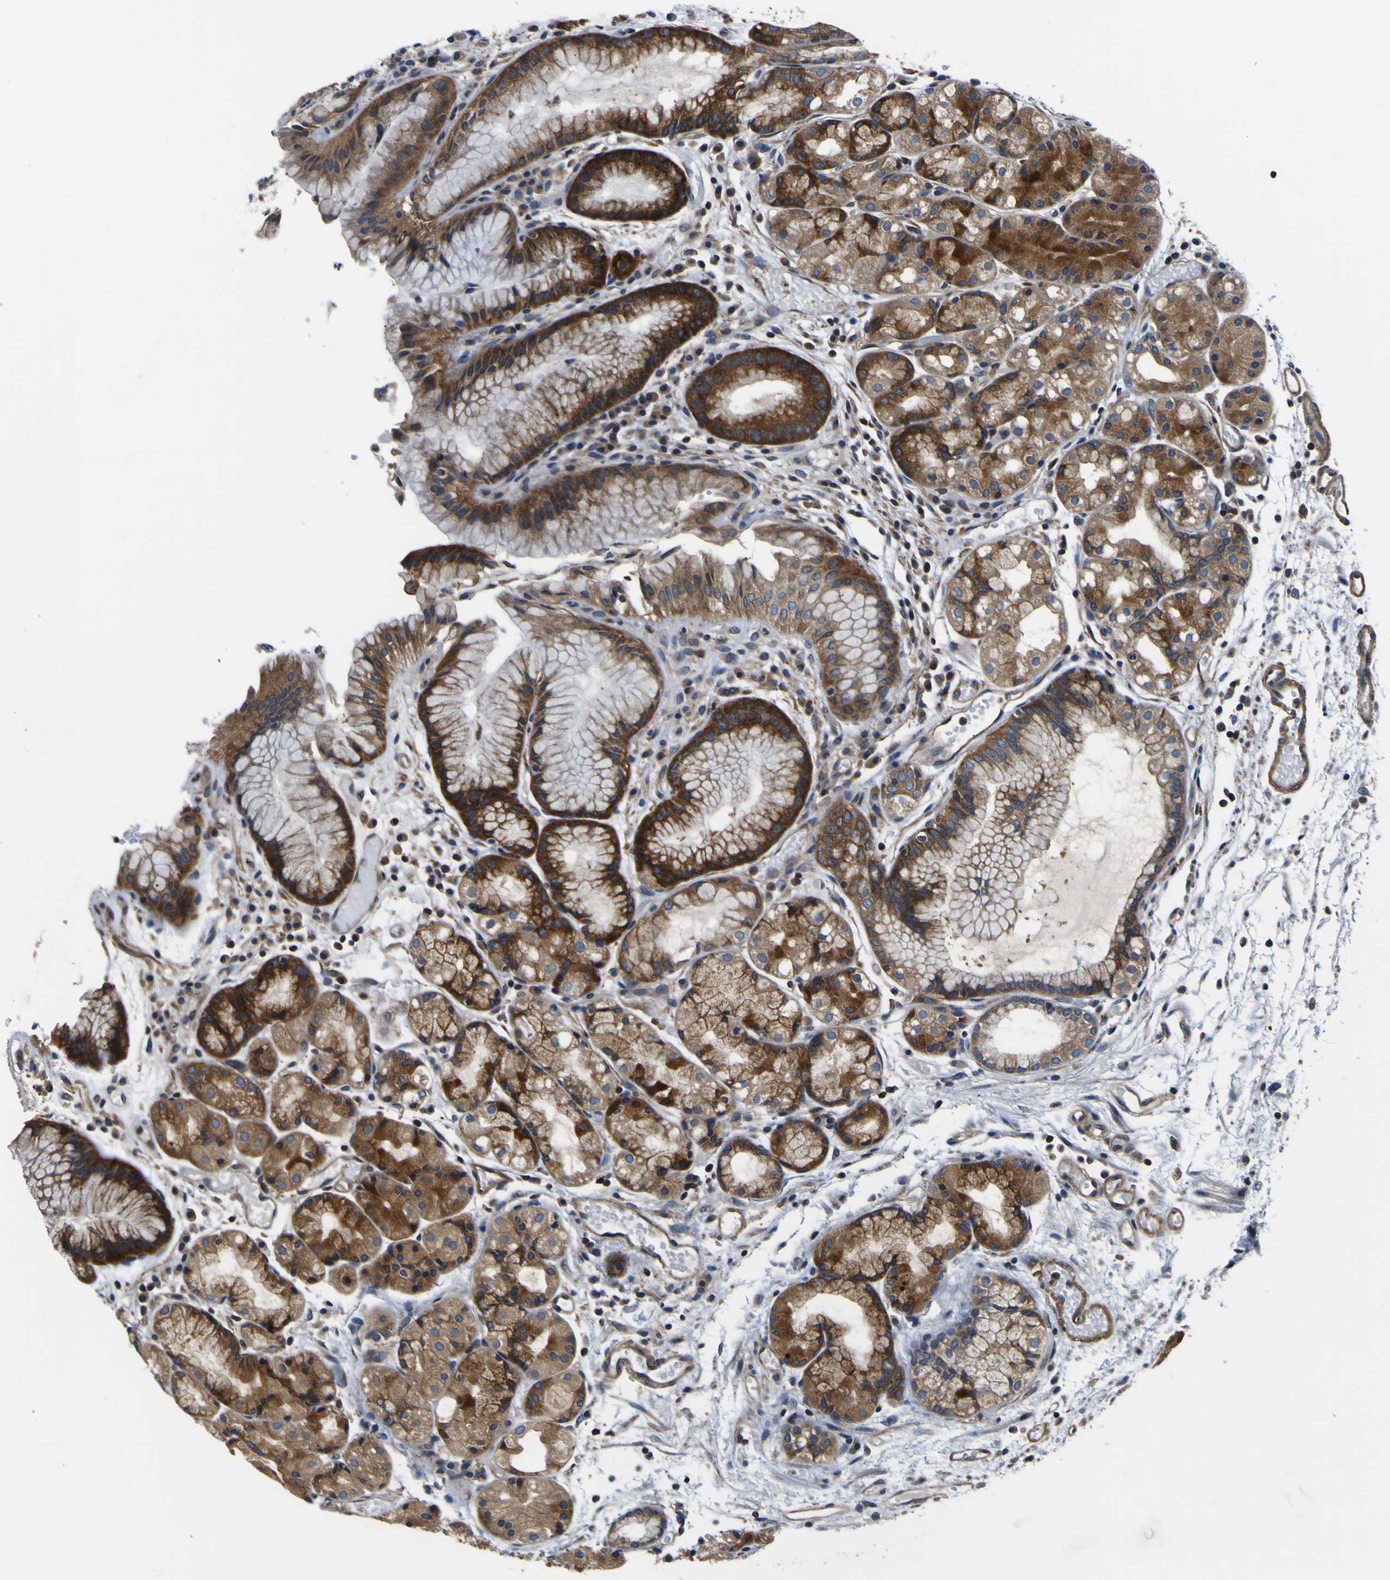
{"staining": {"intensity": "strong", "quantity": ">75%", "location": "cytoplasmic/membranous"}, "tissue": "stomach", "cell_type": "Glandular cells", "image_type": "normal", "snomed": [{"axis": "morphology", "description": "Normal tissue, NOS"}, {"axis": "topography", "description": "Stomach, upper"}], "caption": "Immunohistochemical staining of benign human stomach shows strong cytoplasmic/membranous protein expression in about >75% of glandular cells.", "gene": "CNR2", "patient": {"sex": "male", "age": 72}}